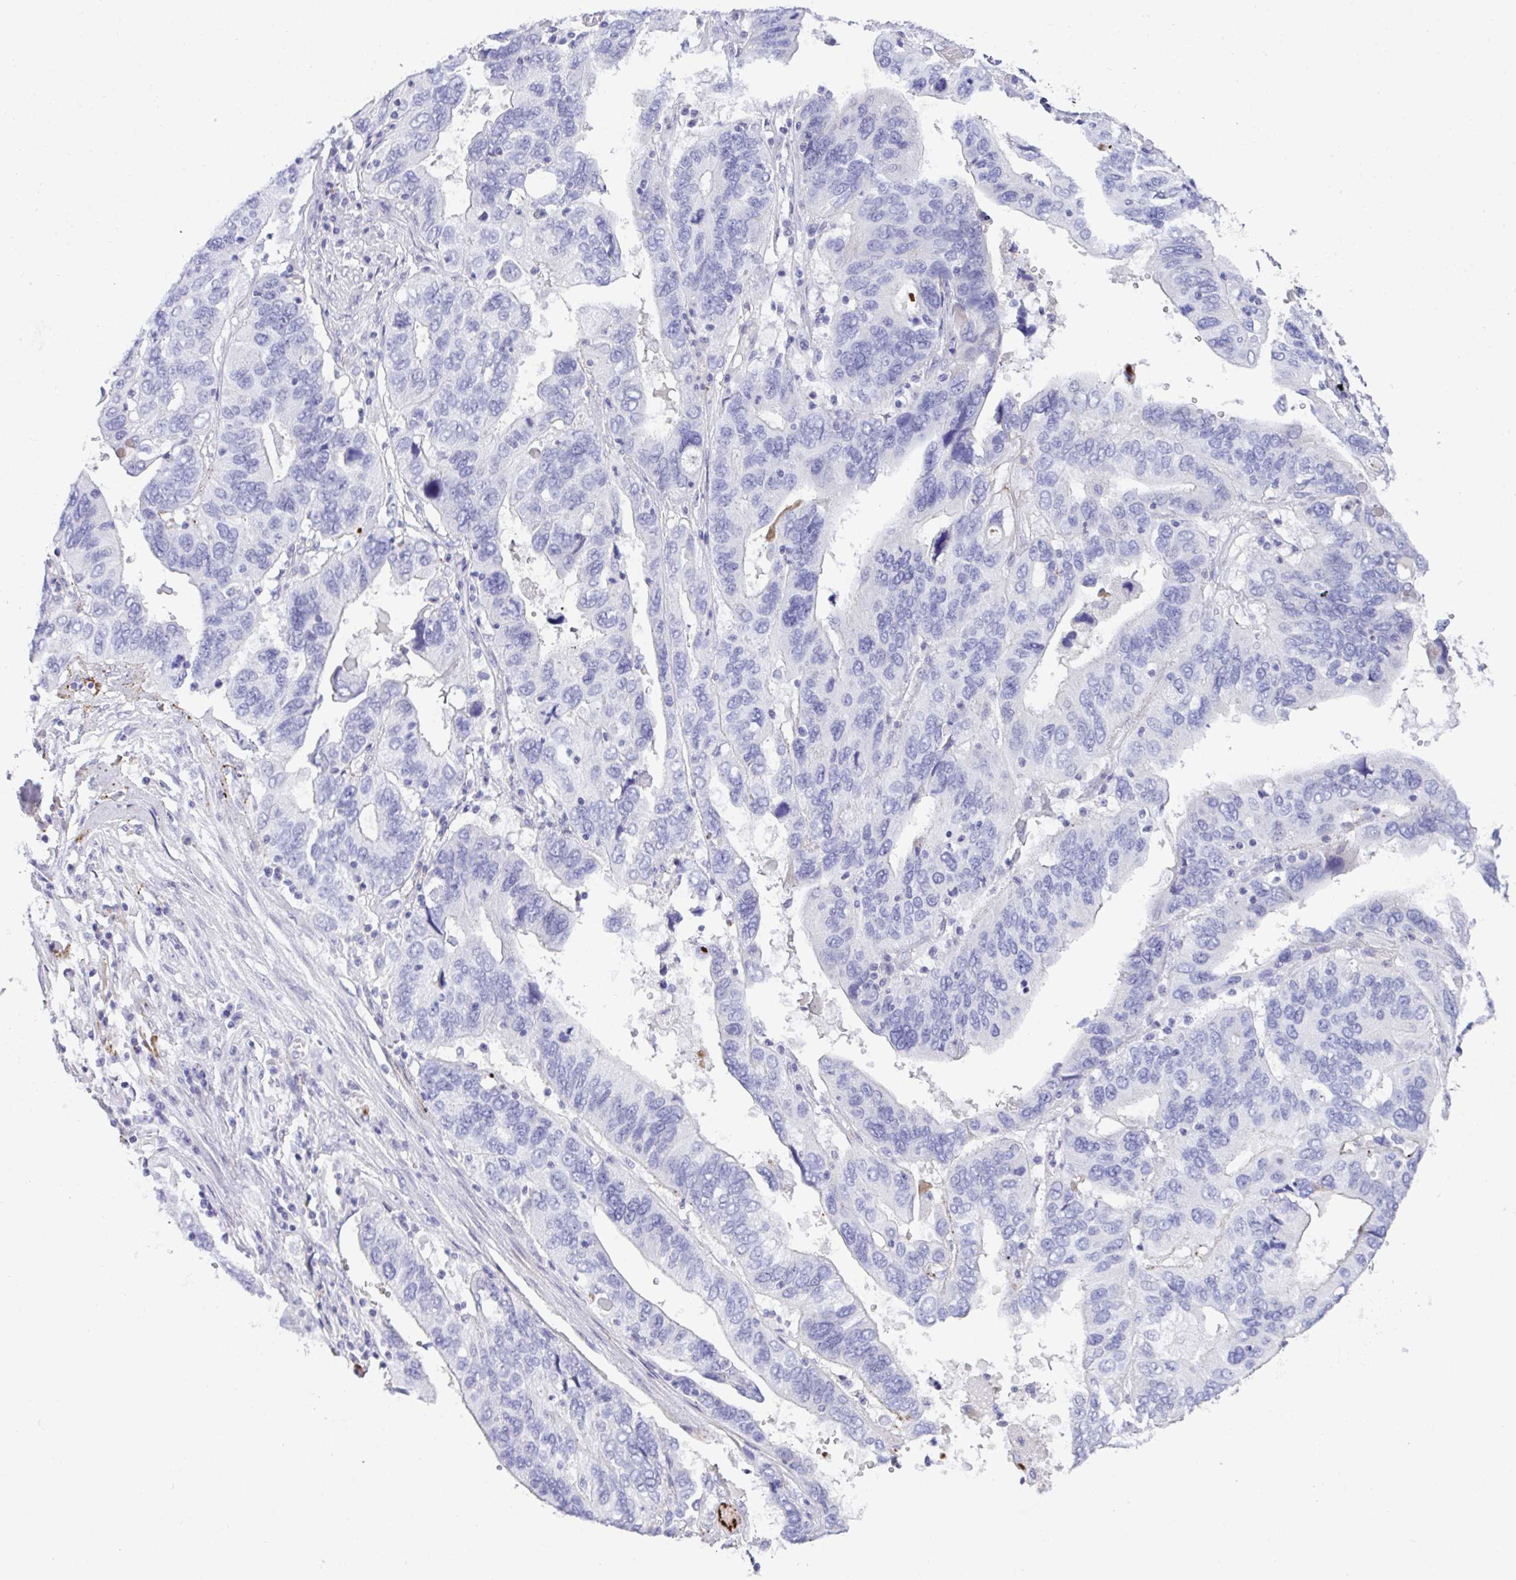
{"staining": {"intensity": "negative", "quantity": "none", "location": "none"}, "tissue": "ovarian cancer", "cell_type": "Tumor cells", "image_type": "cancer", "snomed": [{"axis": "morphology", "description": "Cystadenocarcinoma, serous, NOS"}, {"axis": "topography", "description": "Ovary"}], "caption": "IHC photomicrograph of neoplastic tissue: human serous cystadenocarcinoma (ovarian) stained with DAB demonstrates no significant protein staining in tumor cells.", "gene": "KMT2E", "patient": {"sex": "female", "age": 79}}